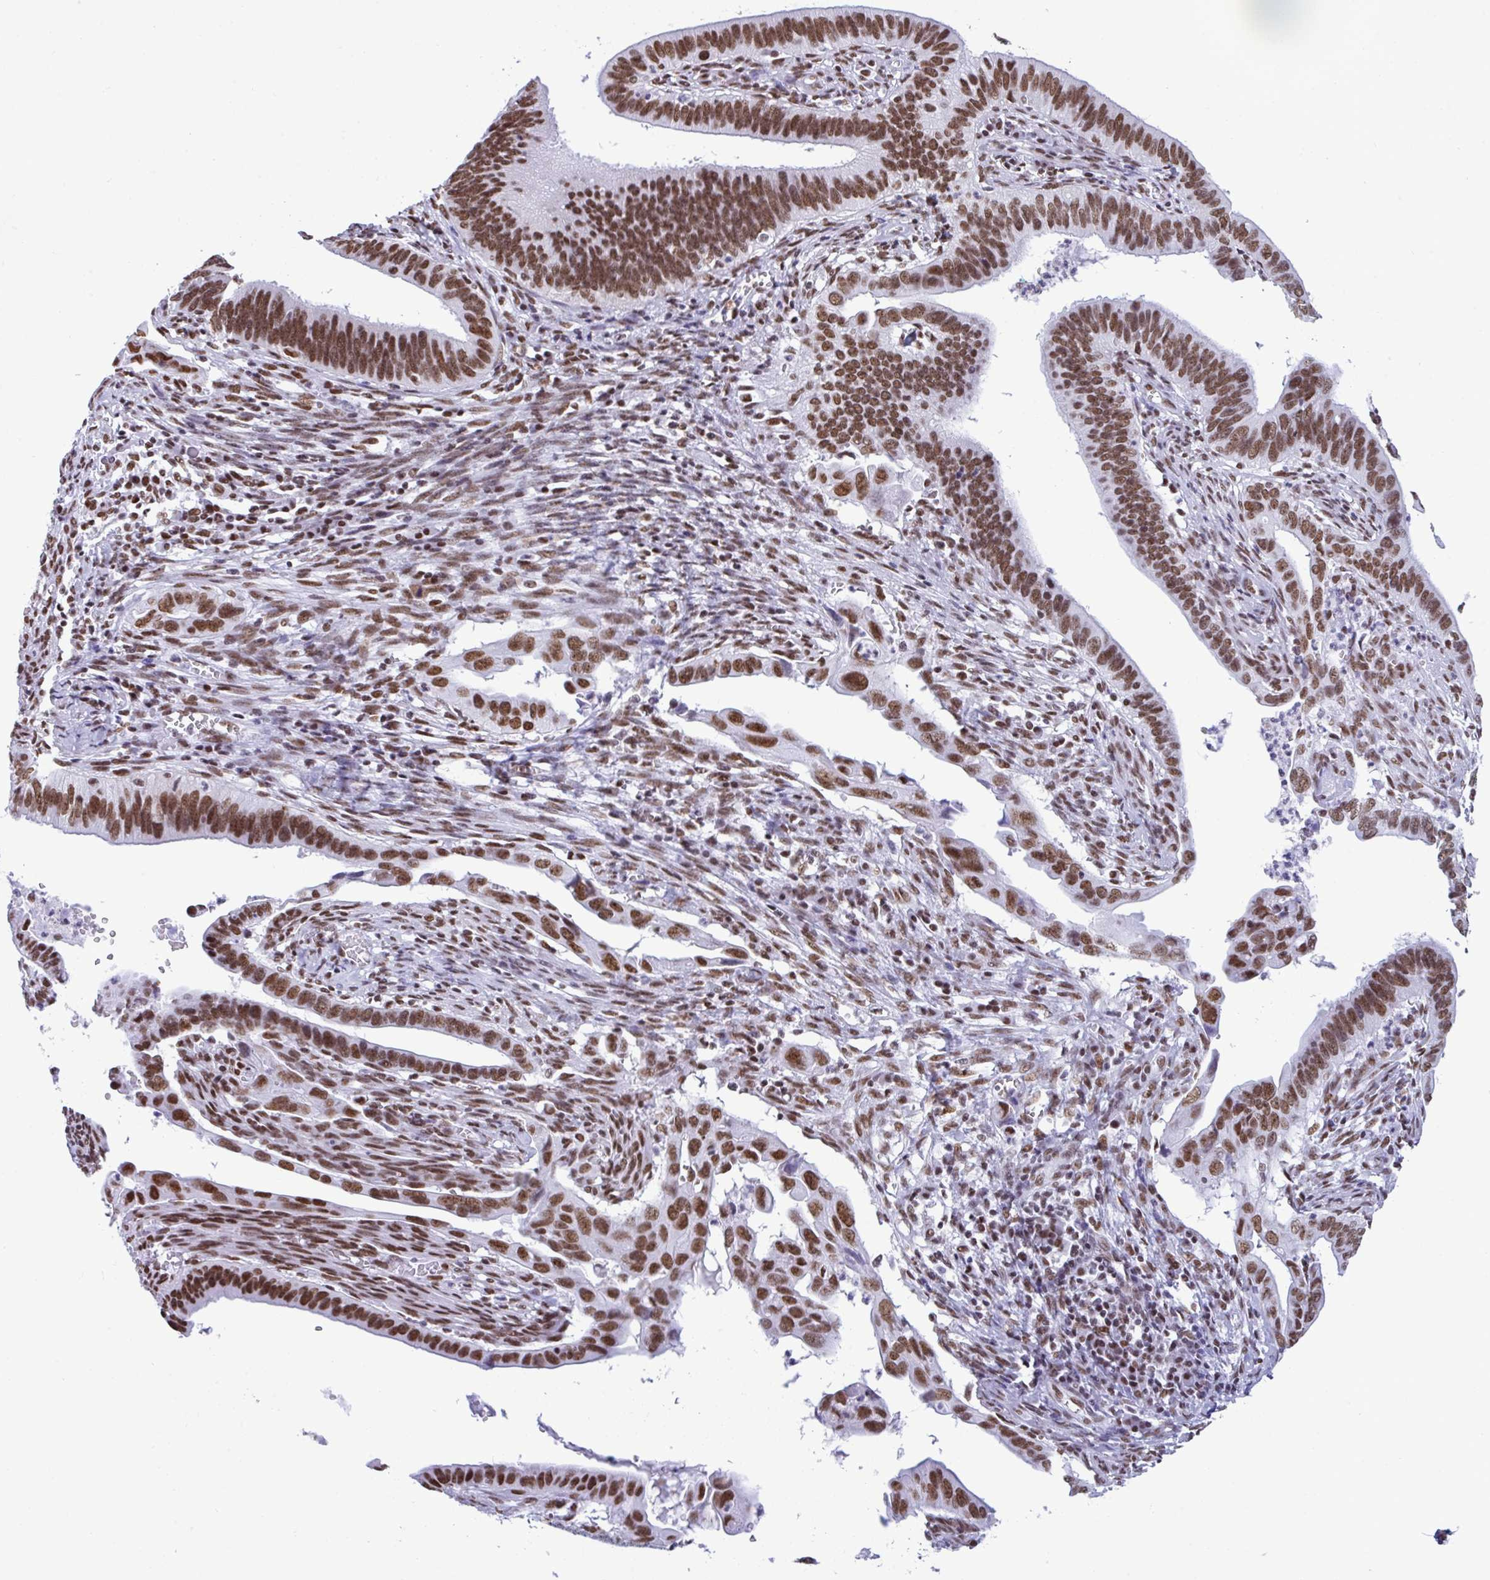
{"staining": {"intensity": "strong", "quantity": ">75%", "location": "nuclear"}, "tissue": "cervical cancer", "cell_type": "Tumor cells", "image_type": "cancer", "snomed": [{"axis": "morphology", "description": "Adenocarcinoma, NOS"}, {"axis": "topography", "description": "Cervix"}], "caption": "IHC photomicrograph of neoplastic tissue: cervical cancer stained using immunohistochemistry (IHC) demonstrates high levels of strong protein expression localized specifically in the nuclear of tumor cells, appearing as a nuclear brown color.", "gene": "DDX52", "patient": {"sex": "female", "age": 42}}